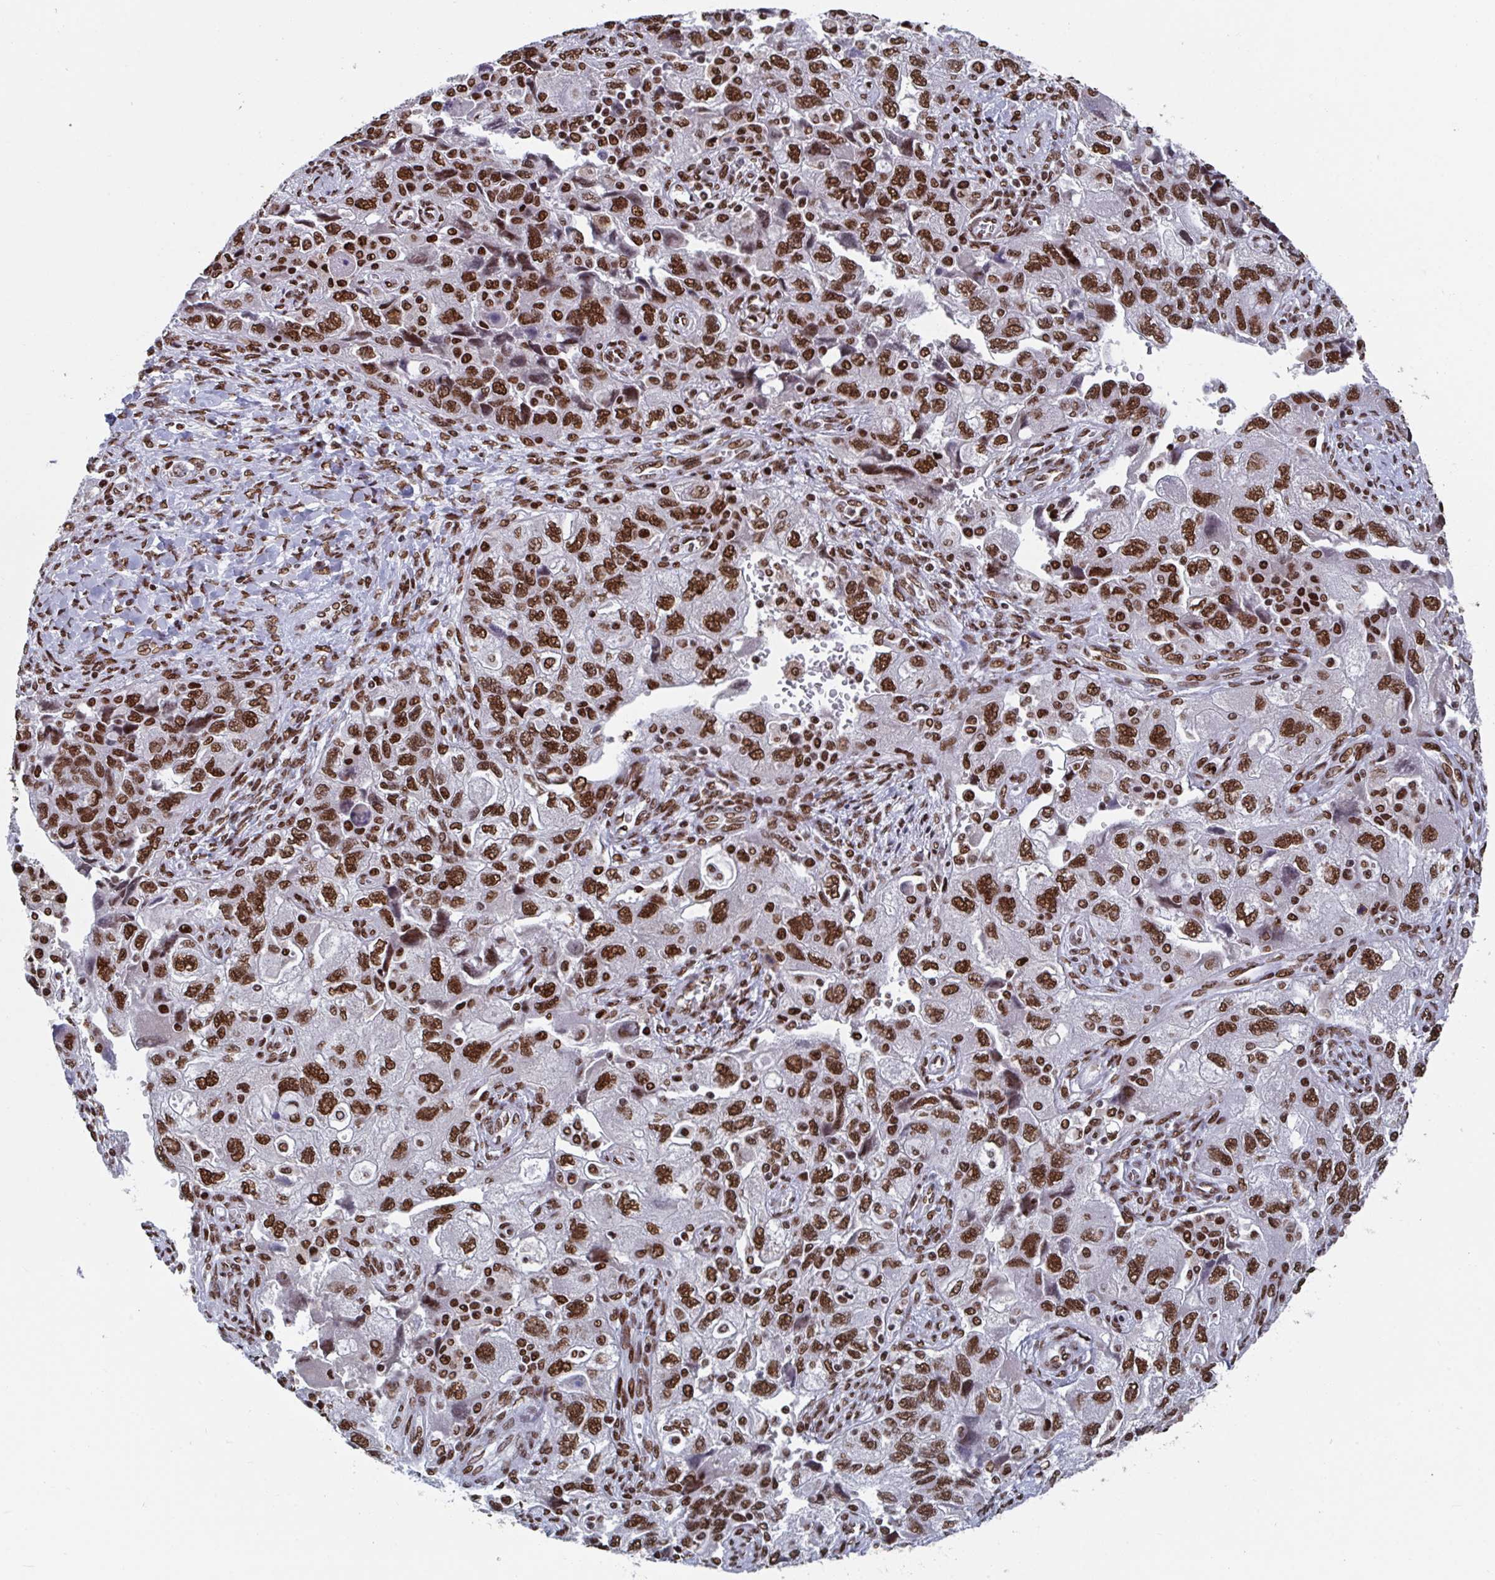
{"staining": {"intensity": "strong", "quantity": ">75%", "location": "nuclear"}, "tissue": "ovarian cancer", "cell_type": "Tumor cells", "image_type": "cancer", "snomed": [{"axis": "morphology", "description": "Carcinoma, NOS"}, {"axis": "morphology", "description": "Cystadenocarcinoma, serous, NOS"}, {"axis": "topography", "description": "Ovary"}], "caption": "A high-resolution micrograph shows immunohistochemistry (IHC) staining of ovarian cancer (carcinoma), which reveals strong nuclear positivity in approximately >75% of tumor cells.", "gene": "ZNF607", "patient": {"sex": "female", "age": 69}}